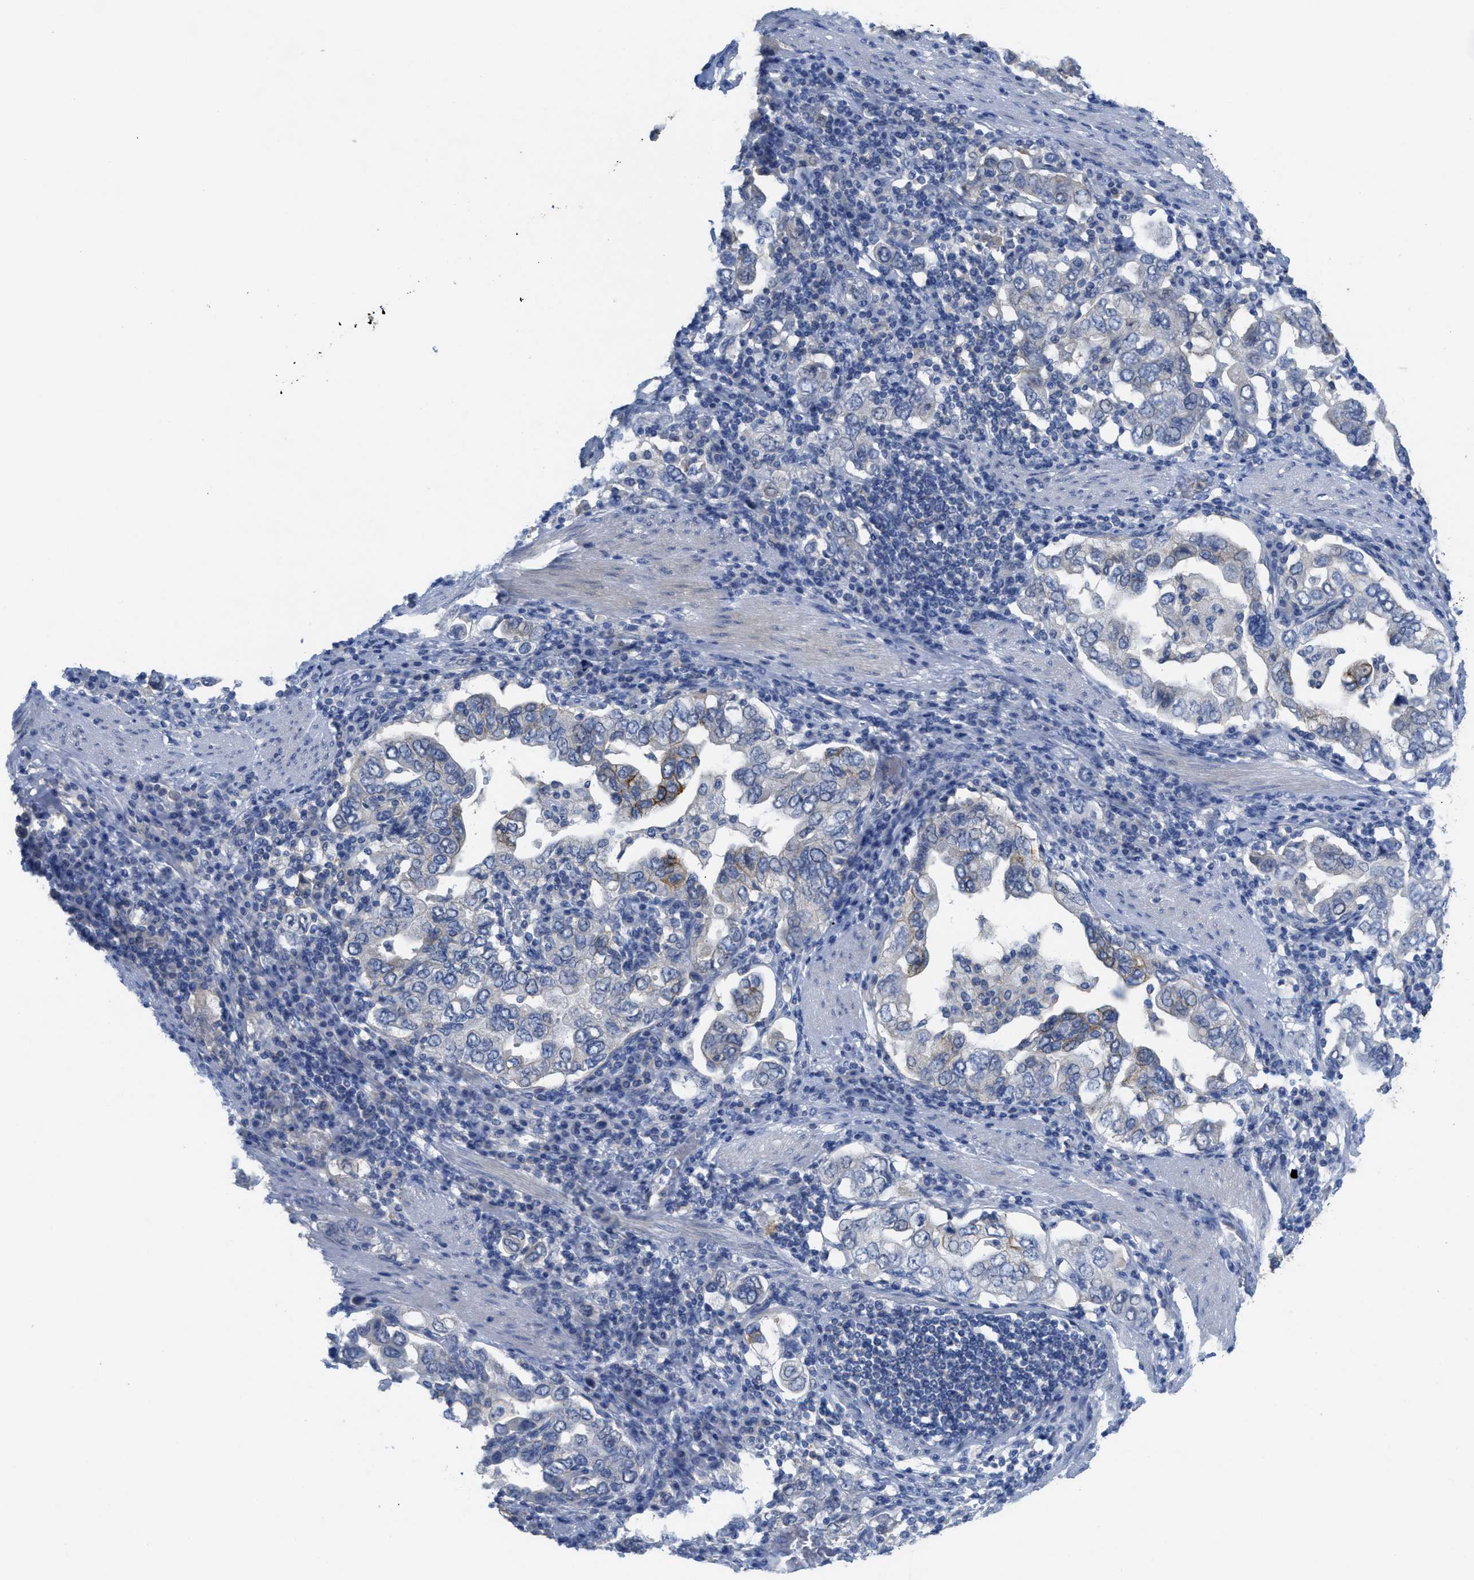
{"staining": {"intensity": "moderate", "quantity": "<25%", "location": "cytoplasmic/membranous"}, "tissue": "stomach cancer", "cell_type": "Tumor cells", "image_type": "cancer", "snomed": [{"axis": "morphology", "description": "Adenocarcinoma, NOS"}, {"axis": "topography", "description": "Stomach, upper"}], "caption": "Protein expression analysis of stomach adenocarcinoma shows moderate cytoplasmic/membranous staining in approximately <25% of tumor cells.", "gene": "CNNM4", "patient": {"sex": "male", "age": 62}}